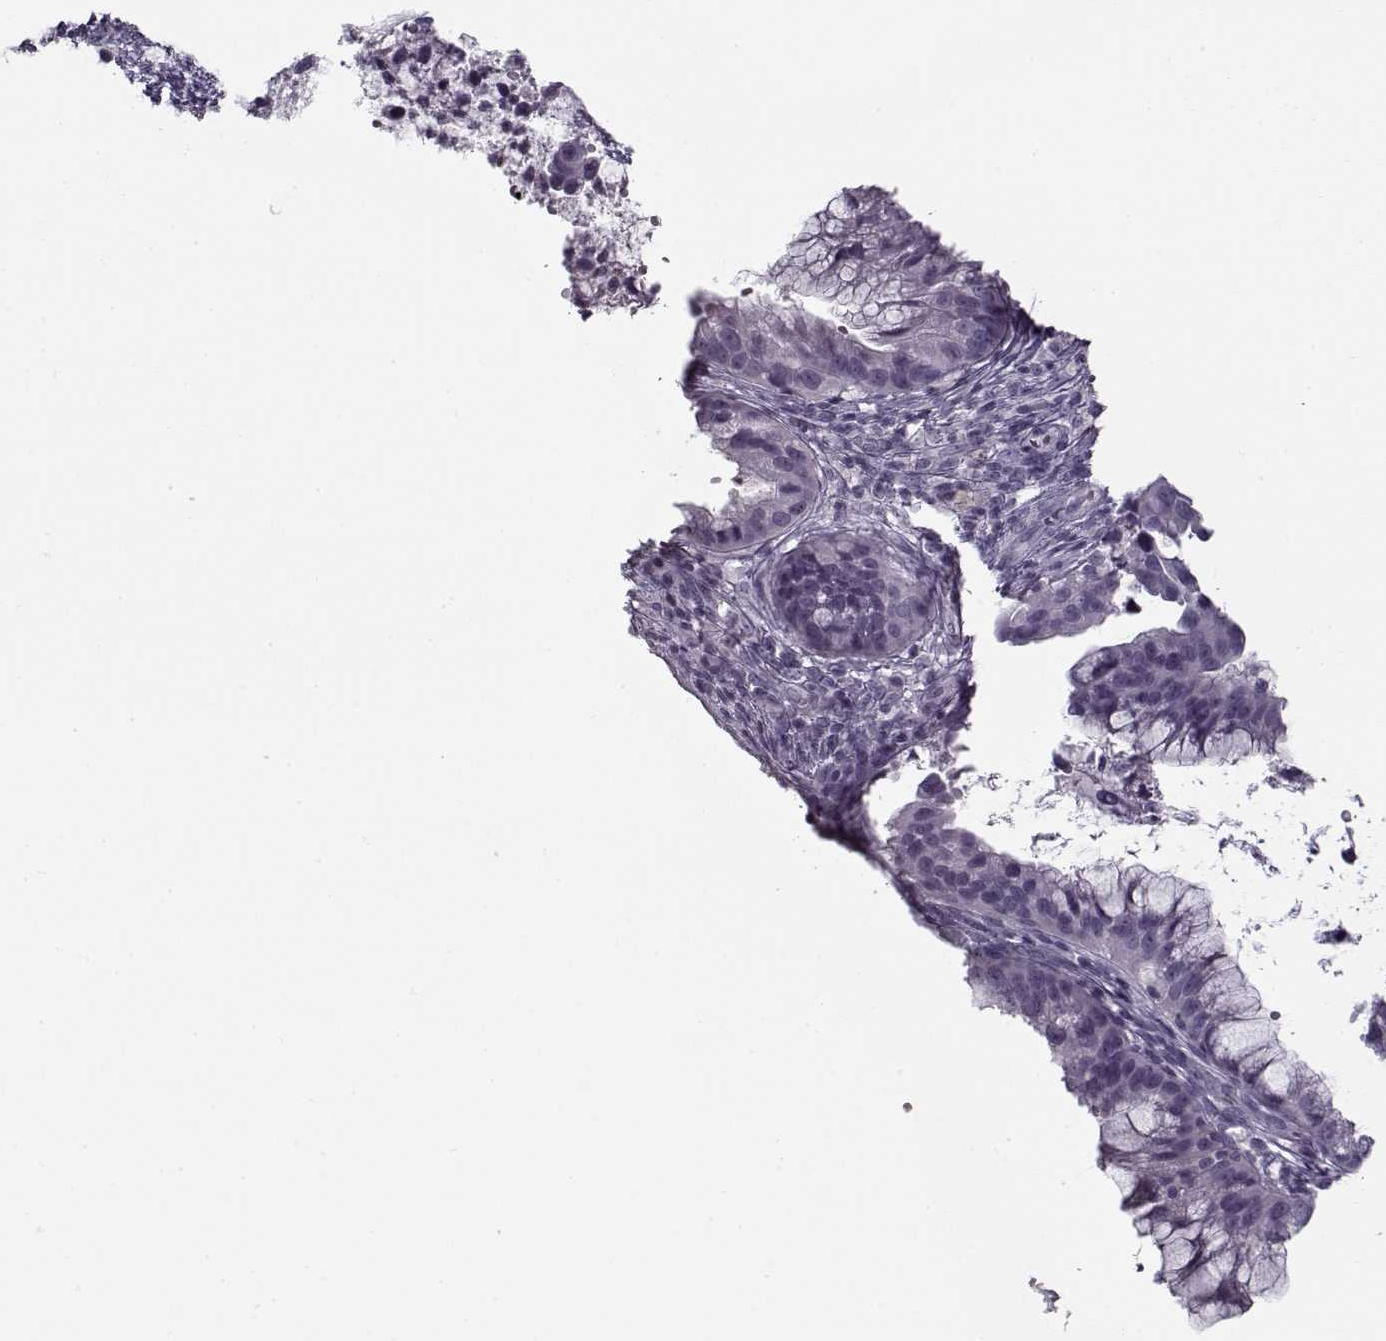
{"staining": {"intensity": "negative", "quantity": "none", "location": "none"}, "tissue": "cervical cancer", "cell_type": "Tumor cells", "image_type": "cancer", "snomed": [{"axis": "morphology", "description": "Adenocarcinoma, NOS"}, {"axis": "topography", "description": "Cervix"}], "caption": "DAB immunohistochemical staining of adenocarcinoma (cervical) displays no significant staining in tumor cells.", "gene": "PNMT", "patient": {"sex": "female", "age": 34}}